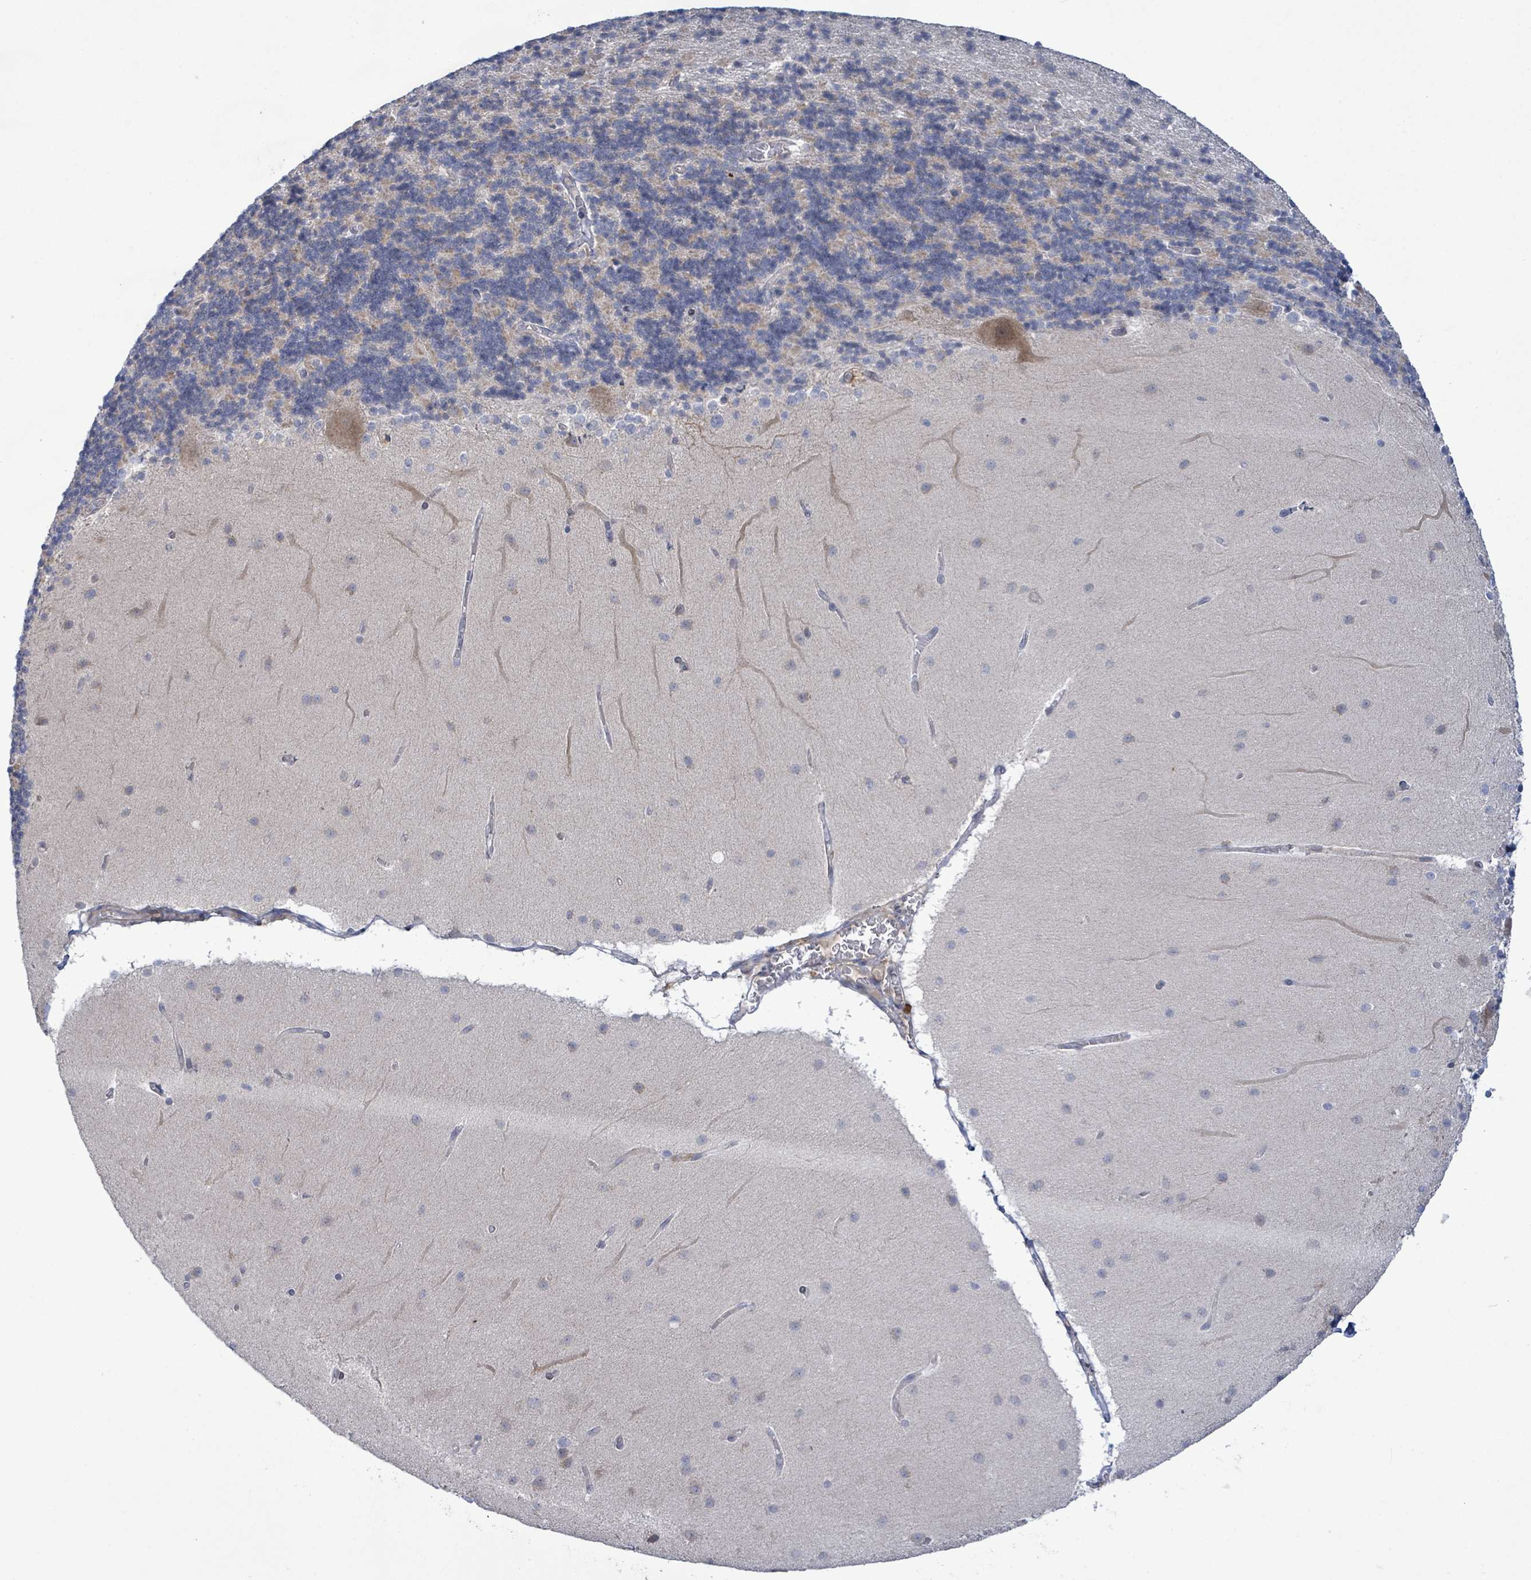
{"staining": {"intensity": "negative", "quantity": "none", "location": "none"}, "tissue": "cerebellum", "cell_type": "Cells in granular layer", "image_type": "normal", "snomed": [{"axis": "morphology", "description": "Normal tissue, NOS"}, {"axis": "topography", "description": "Cerebellum"}], "caption": "Cerebellum stained for a protein using IHC displays no positivity cells in granular layer.", "gene": "SLIT3", "patient": {"sex": "female", "age": 54}}